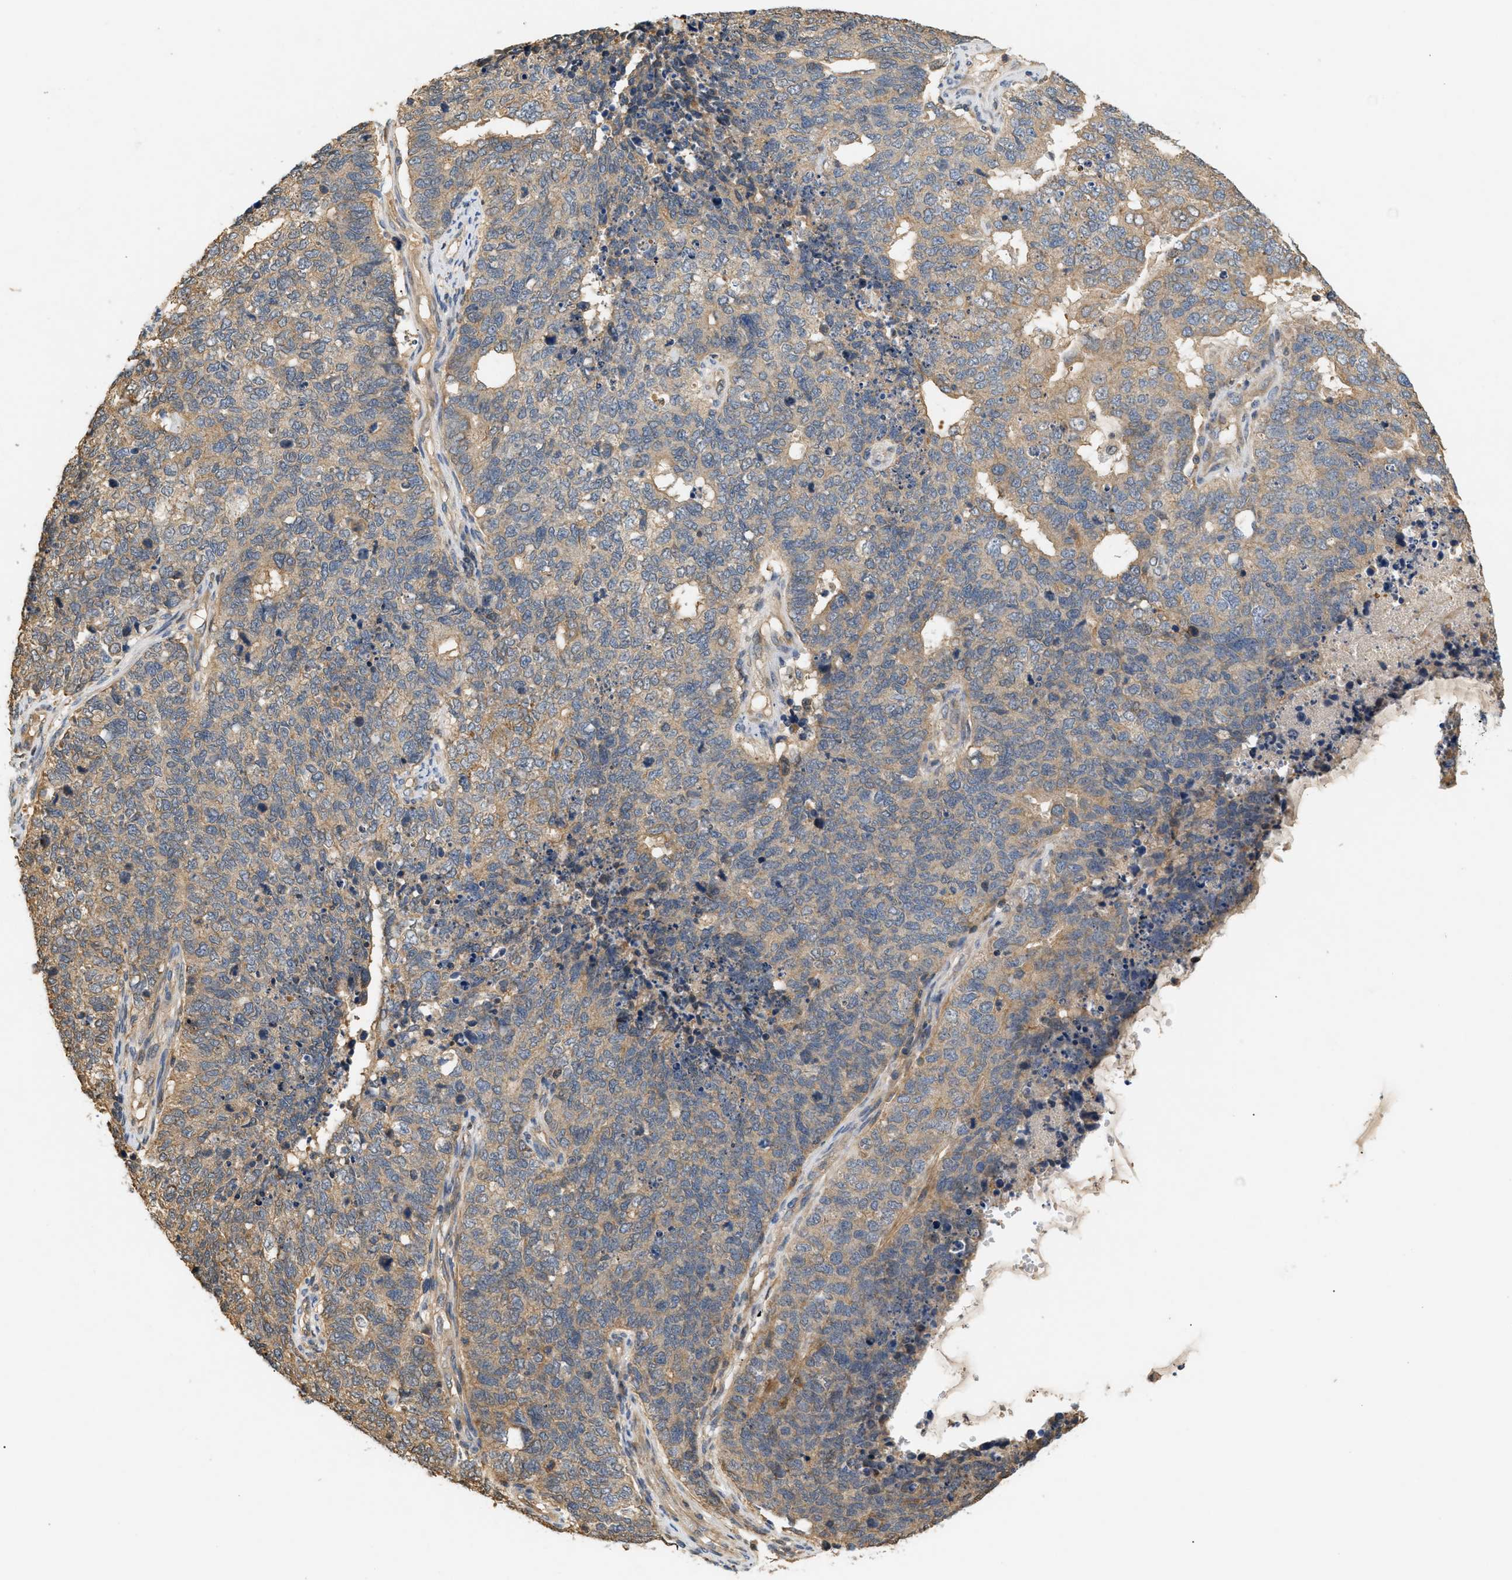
{"staining": {"intensity": "weak", "quantity": ">75%", "location": "cytoplasmic/membranous"}, "tissue": "cervical cancer", "cell_type": "Tumor cells", "image_type": "cancer", "snomed": [{"axis": "morphology", "description": "Squamous cell carcinoma, NOS"}, {"axis": "topography", "description": "Cervix"}], "caption": "Approximately >75% of tumor cells in cervical cancer display weak cytoplasmic/membranous protein positivity as visualized by brown immunohistochemical staining.", "gene": "FARS2", "patient": {"sex": "female", "age": 63}}